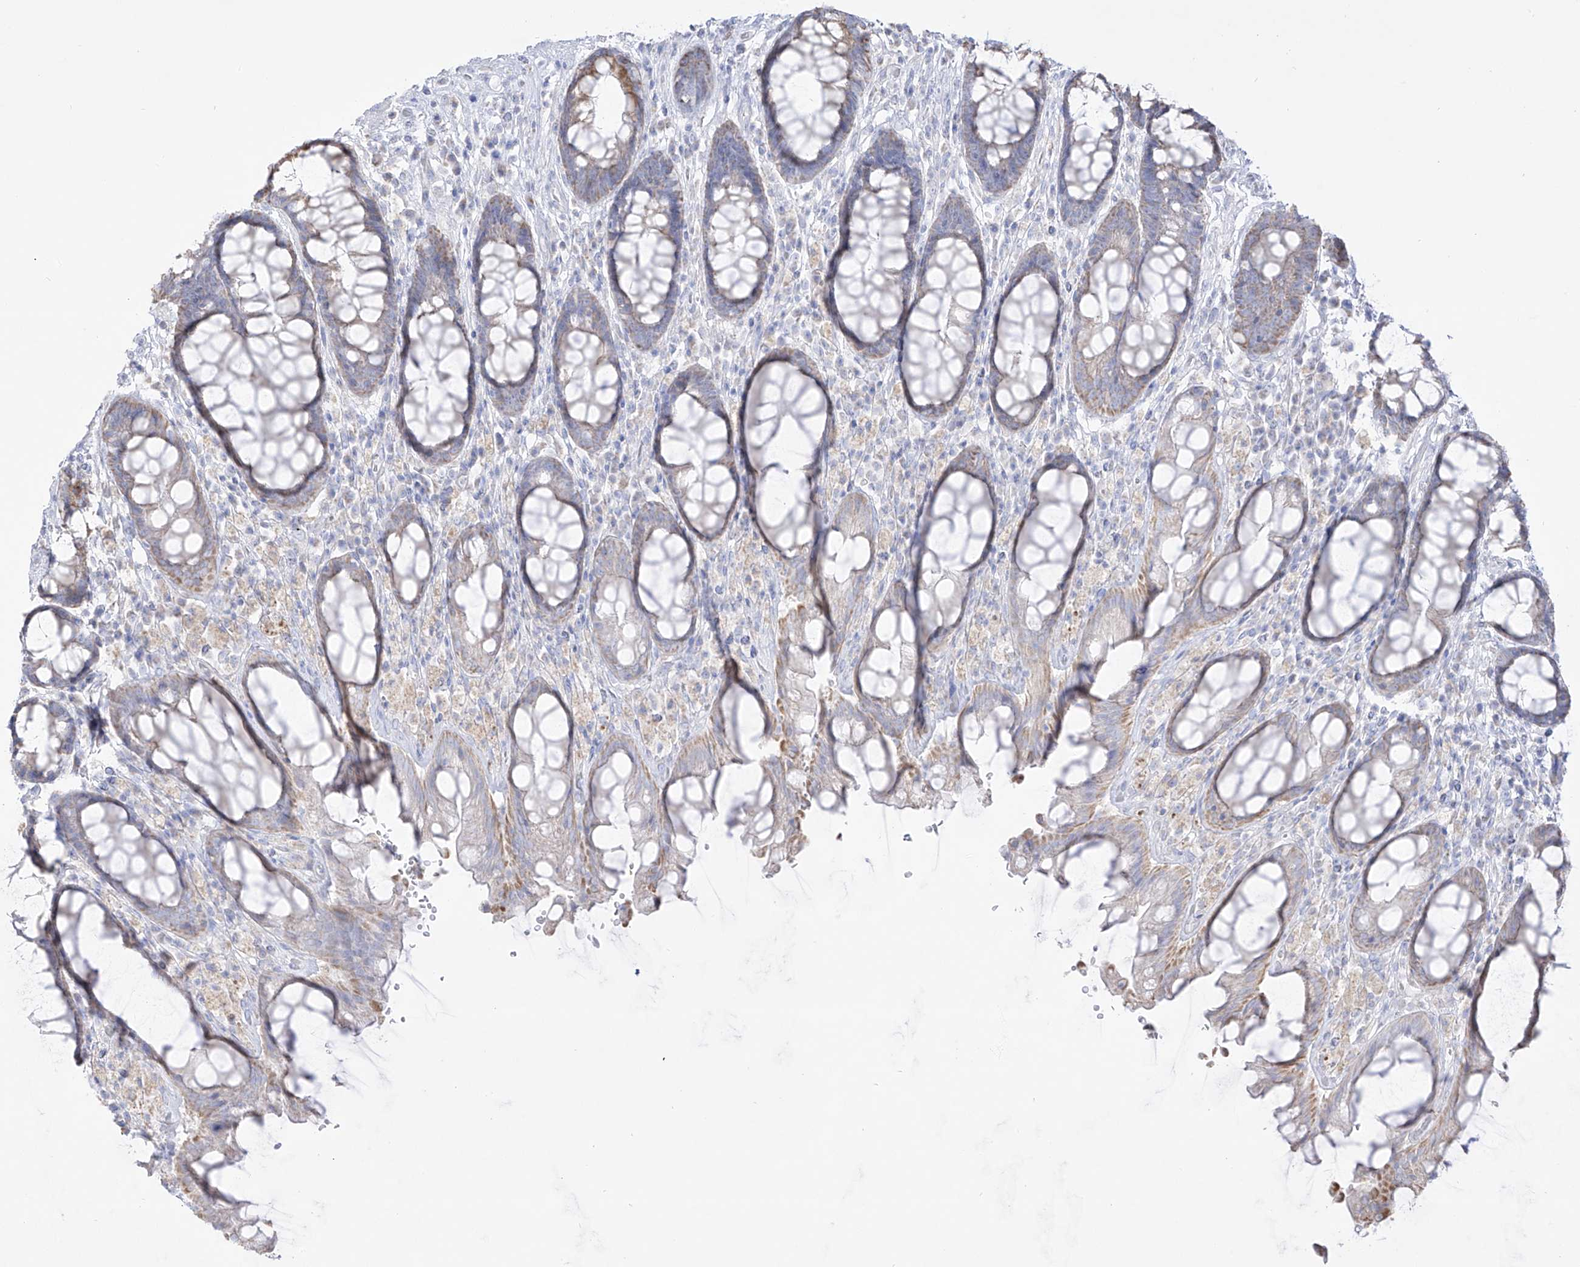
{"staining": {"intensity": "weak", "quantity": "25%-75%", "location": "cytoplasmic/membranous"}, "tissue": "rectum", "cell_type": "Glandular cells", "image_type": "normal", "snomed": [{"axis": "morphology", "description": "Normal tissue, NOS"}, {"axis": "topography", "description": "Rectum"}], "caption": "Glandular cells reveal low levels of weak cytoplasmic/membranous staining in approximately 25%-75% of cells in unremarkable human rectum. The staining was performed using DAB to visualize the protein expression in brown, while the nuclei were stained in blue with hematoxylin (Magnification: 20x).", "gene": "RCHY1", "patient": {"sex": "male", "age": 64}}